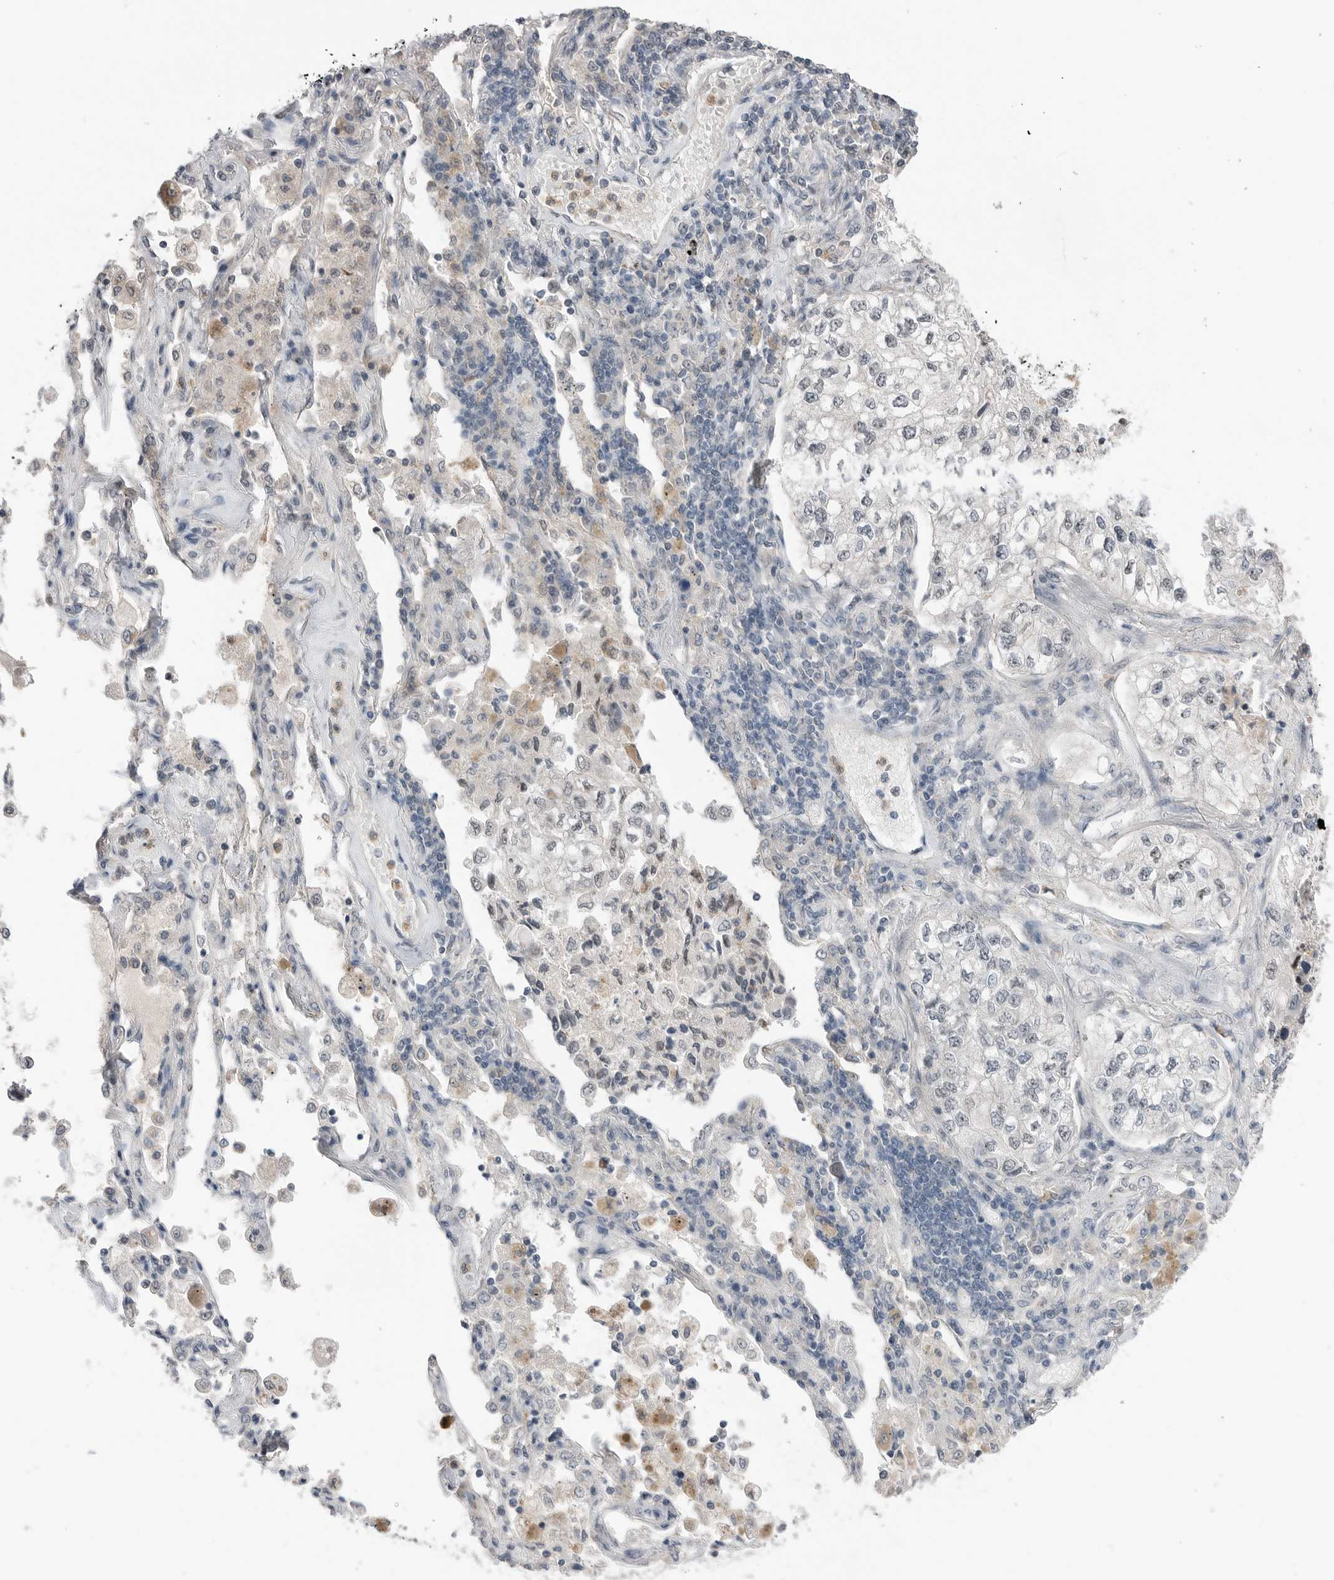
{"staining": {"intensity": "weak", "quantity": "<25%", "location": "nuclear"}, "tissue": "lung cancer", "cell_type": "Tumor cells", "image_type": "cancer", "snomed": [{"axis": "morphology", "description": "Adenocarcinoma, NOS"}, {"axis": "topography", "description": "Lung"}], "caption": "Immunohistochemical staining of human lung cancer (adenocarcinoma) exhibits no significant positivity in tumor cells. (DAB immunohistochemistry, high magnification).", "gene": "NTAQ1", "patient": {"sex": "male", "age": 63}}